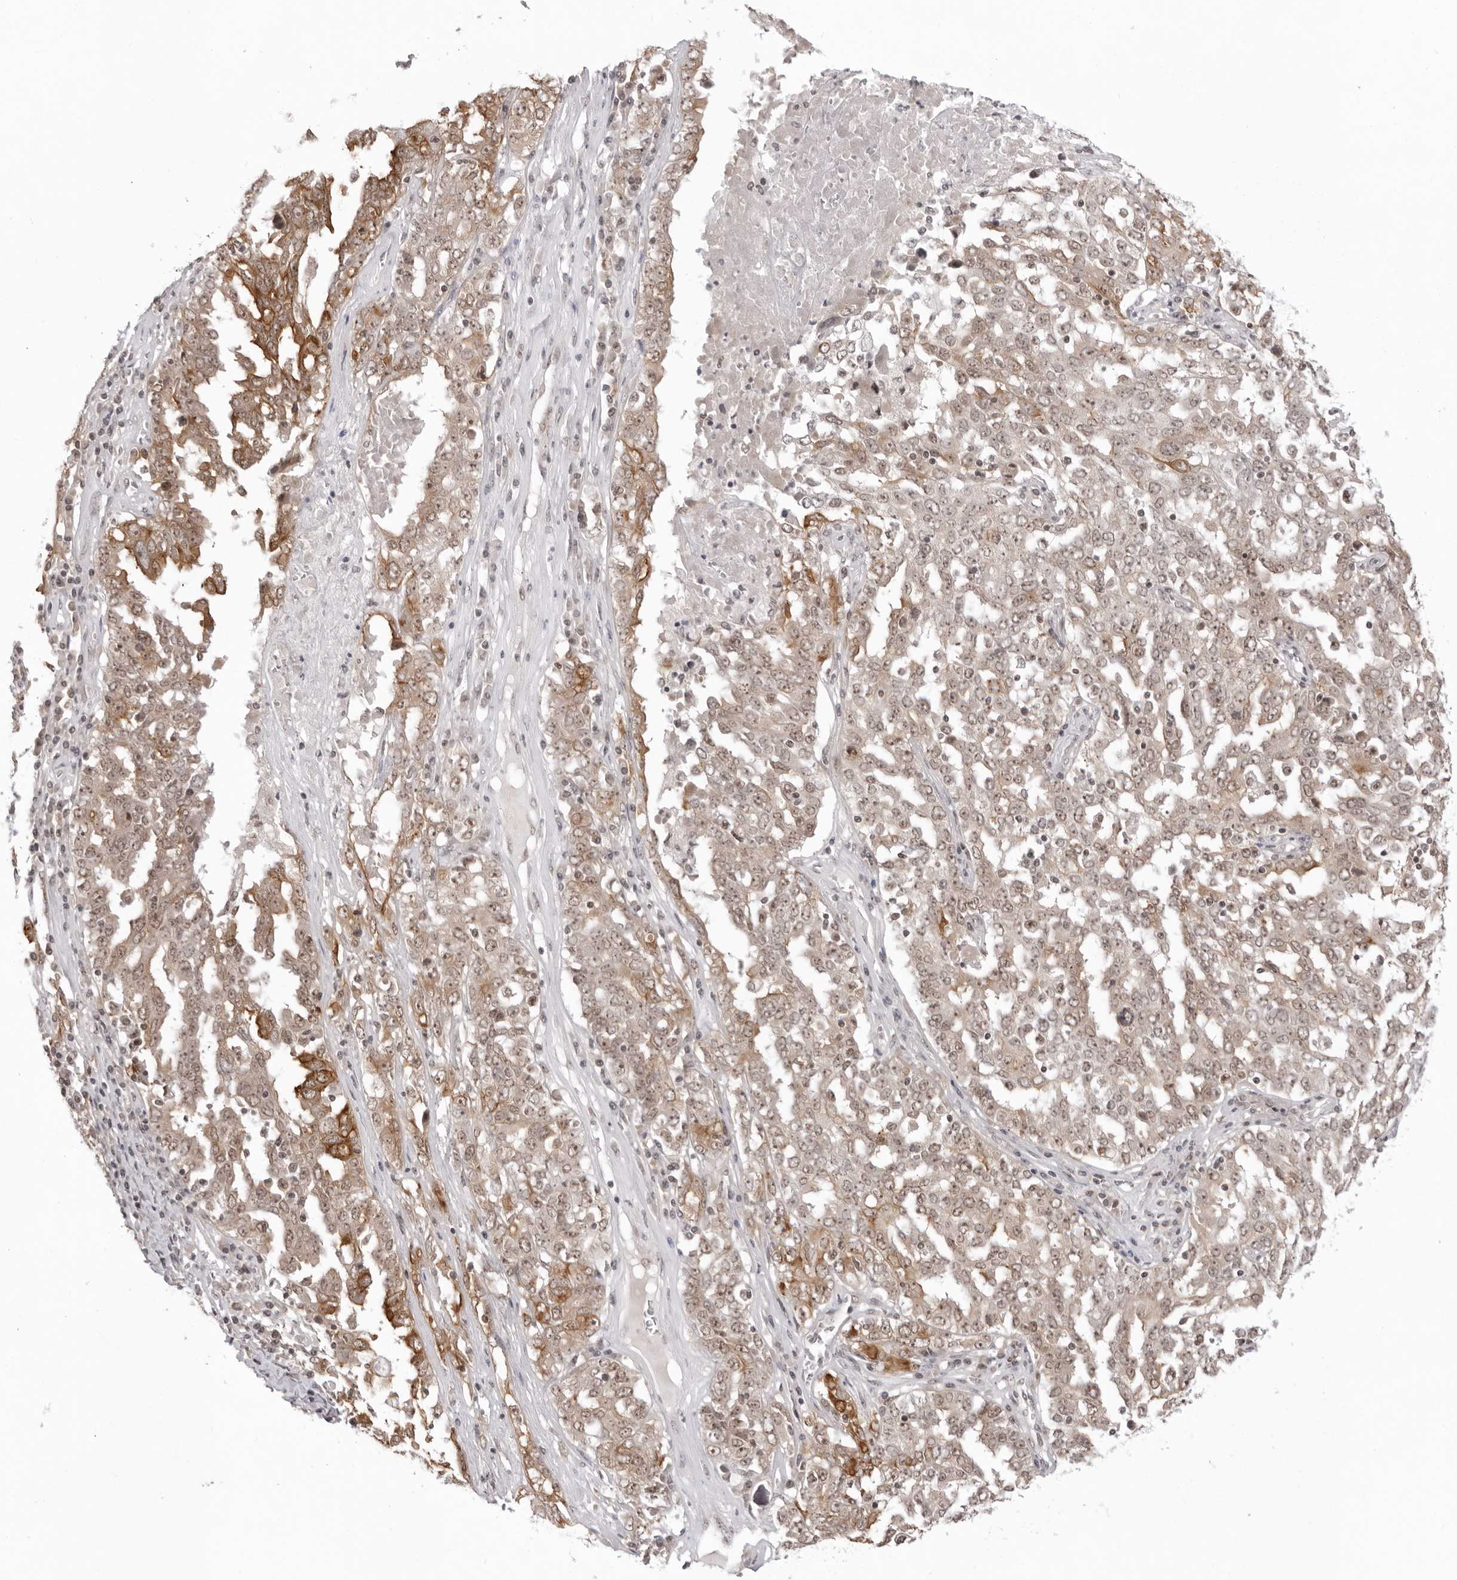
{"staining": {"intensity": "moderate", "quantity": ">75%", "location": "cytoplasmic/membranous,nuclear"}, "tissue": "ovarian cancer", "cell_type": "Tumor cells", "image_type": "cancer", "snomed": [{"axis": "morphology", "description": "Carcinoma, endometroid"}, {"axis": "topography", "description": "Ovary"}], "caption": "Protein staining by IHC shows moderate cytoplasmic/membranous and nuclear staining in about >75% of tumor cells in ovarian endometroid carcinoma.", "gene": "EXOSC10", "patient": {"sex": "female", "age": 62}}